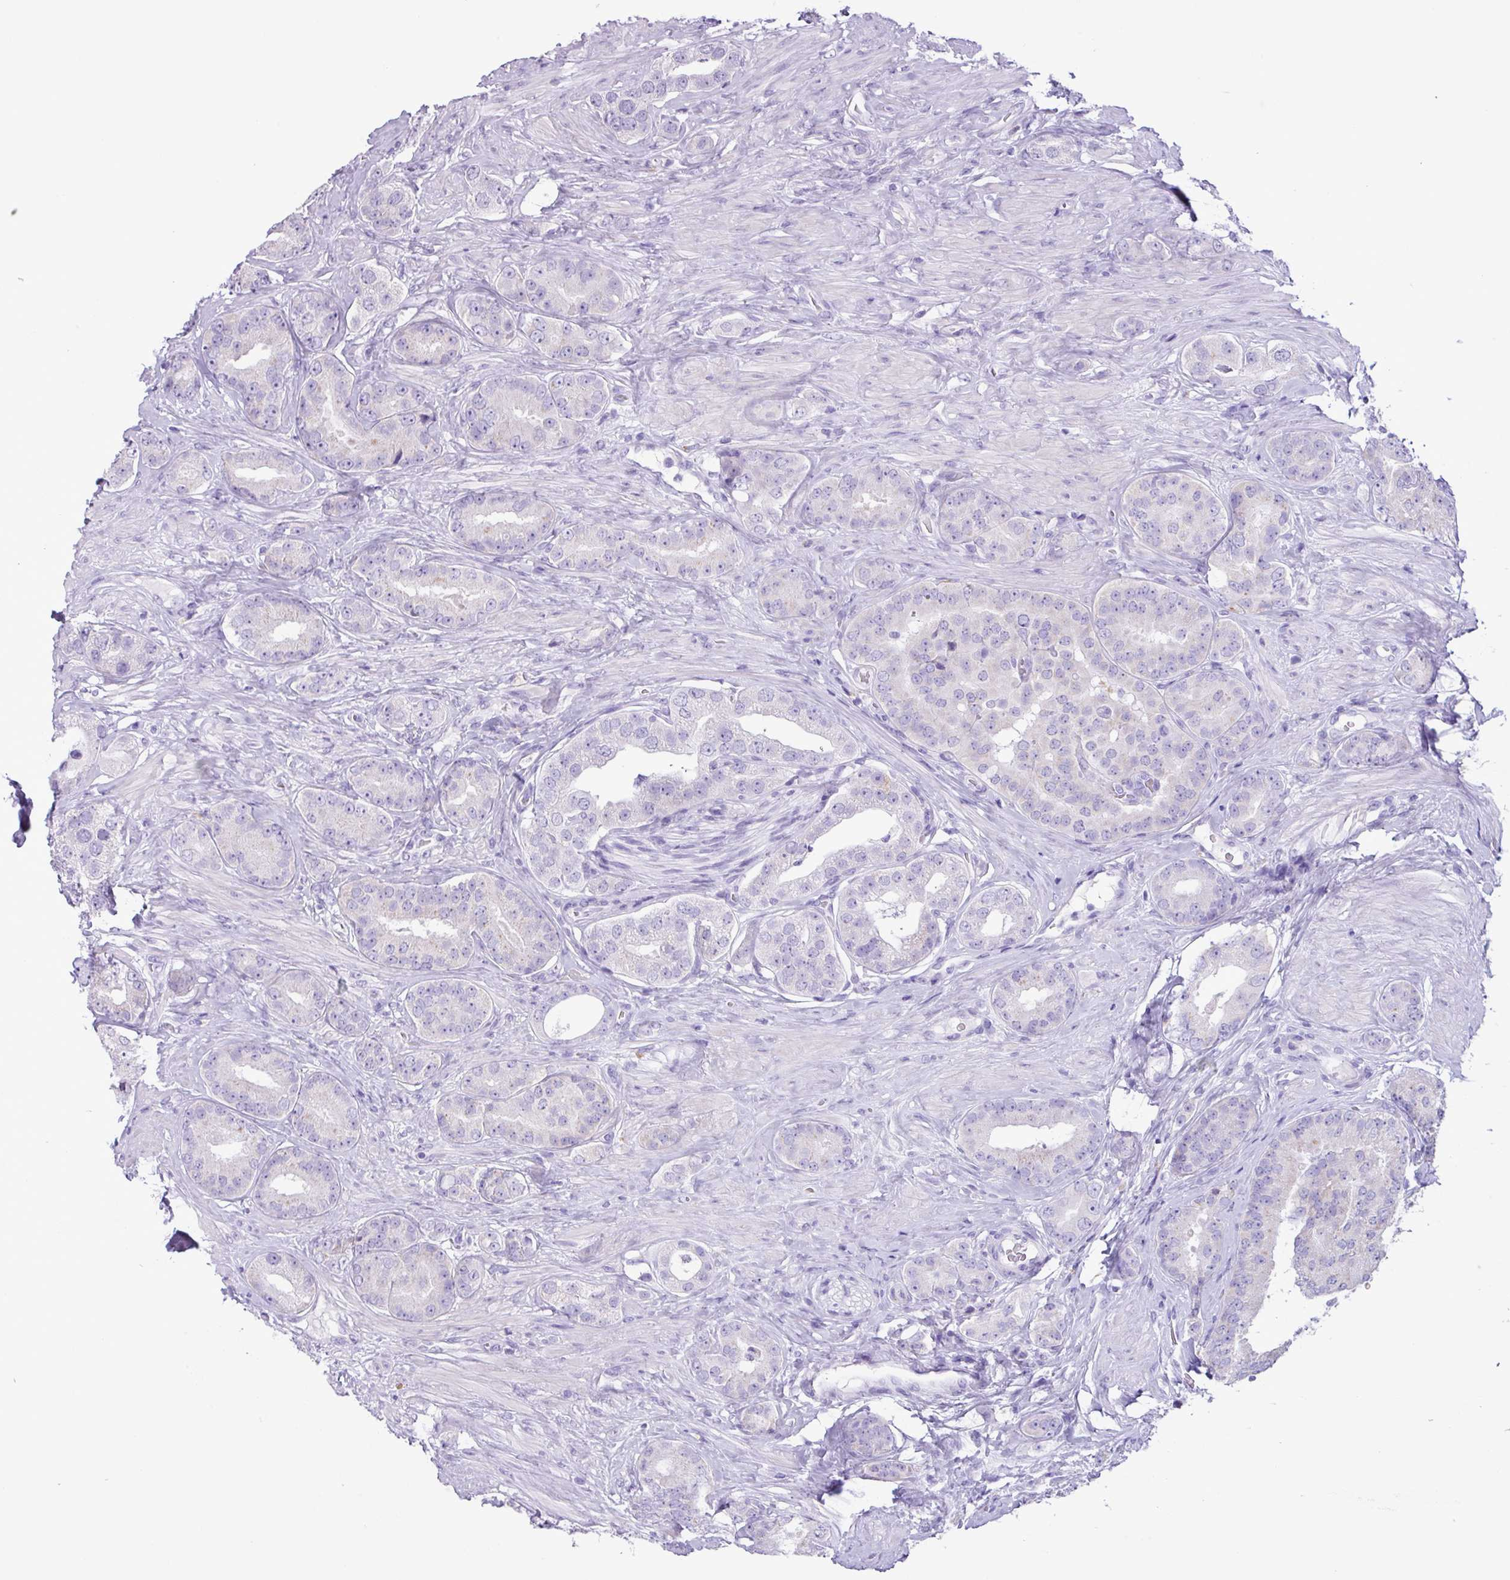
{"staining": {"intensity": "negative", "quantity": "none", "location": "none"}, "tissue": "prostate cancer", "cell_type": "Tumor cells", "image_type": "cancer", "snomed": [{"axis": "morphology", "description": "Adenocarcinoma, High grade"}, {"axis": "topography", "description": "Prostate"}], "caption": "Tumor cells are negative for brown protein staining in prostate cancer.", "gene": "AGO3", "patient": {"sex": "male", "age": 63}}